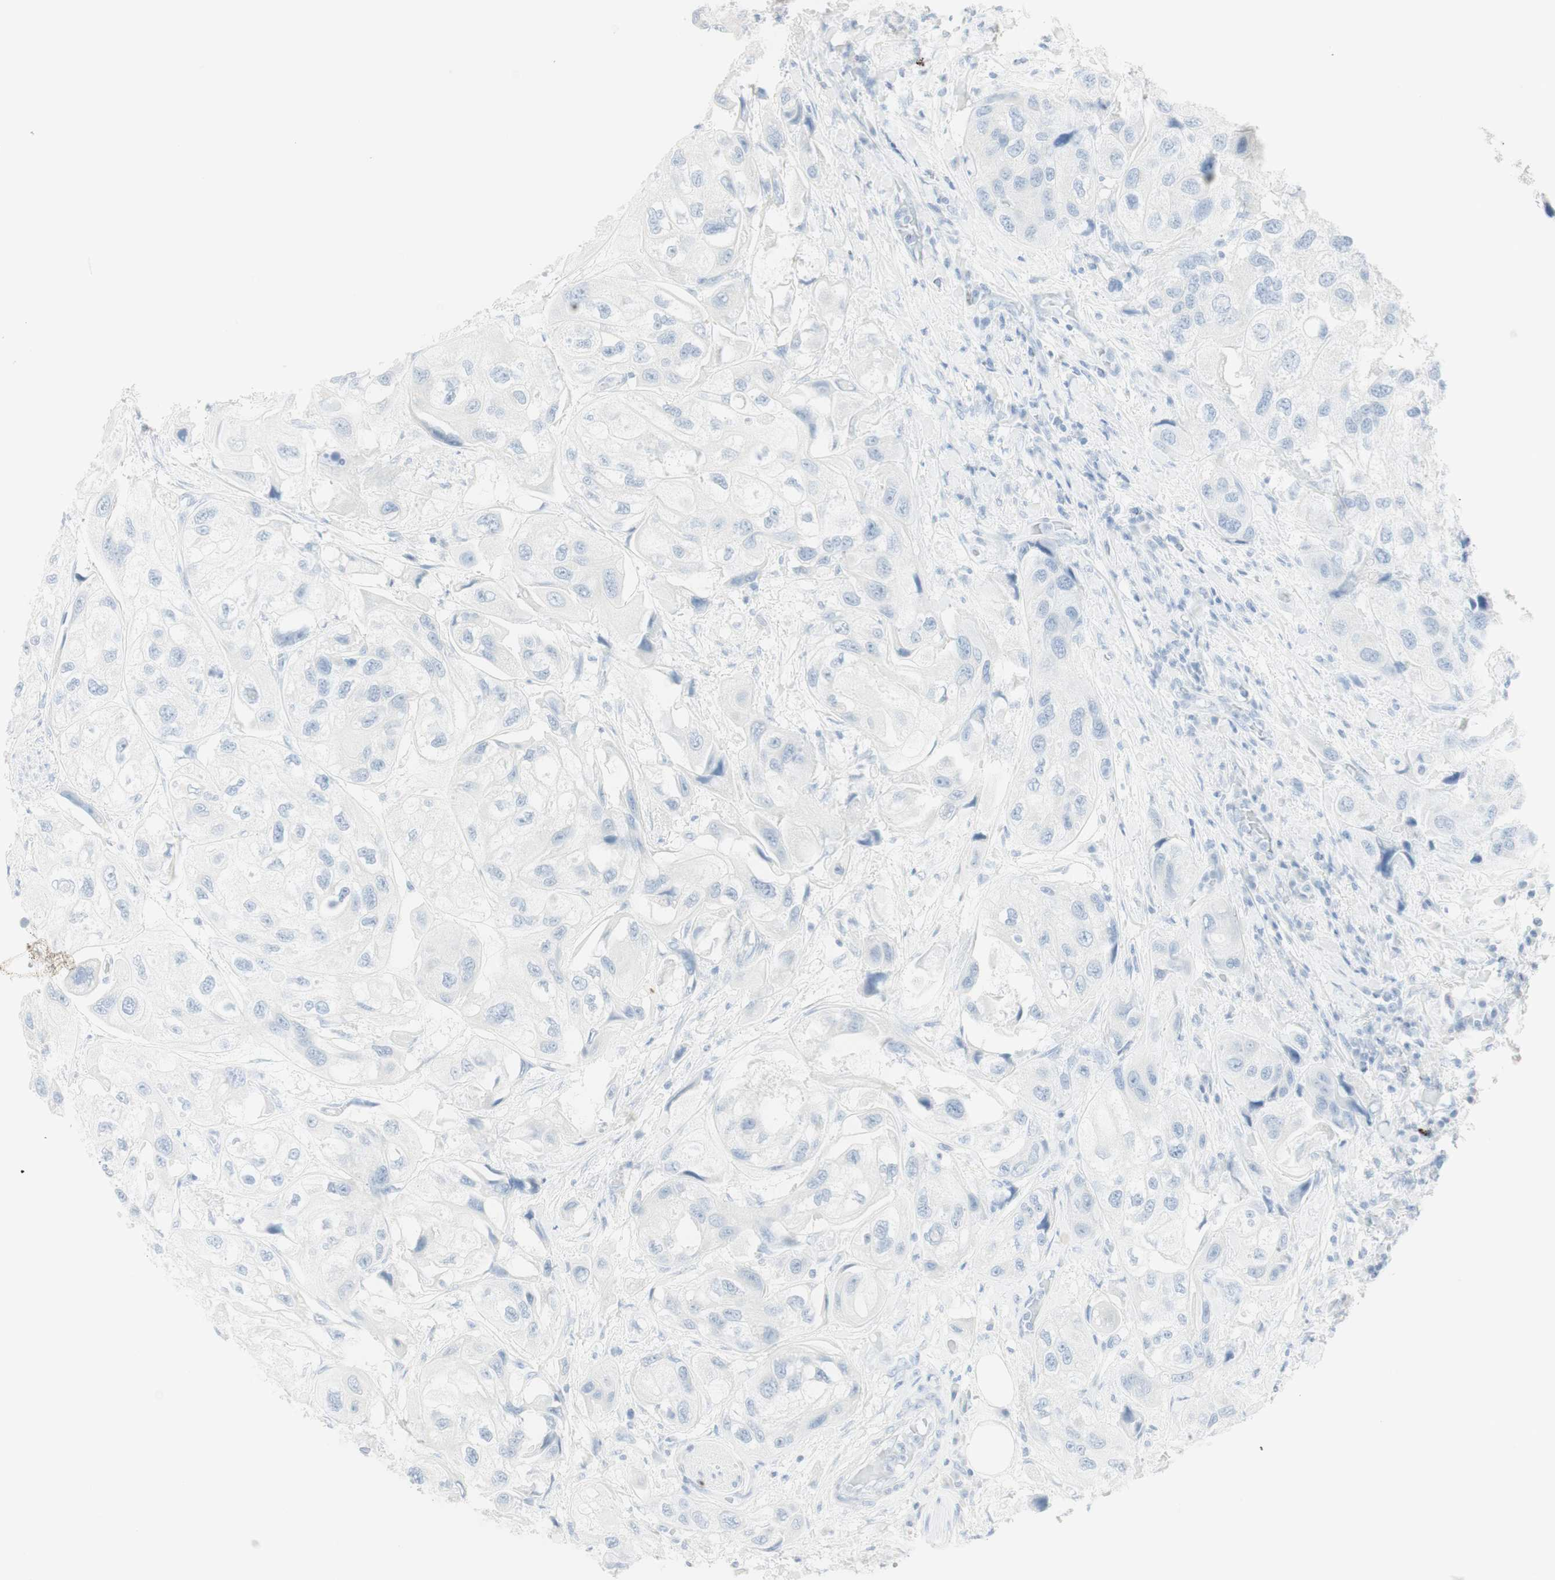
{"staining": {"intensity": "negative", "quantity": "none", "location": "none"}, "tissue": "urothelial cancer", "cell_type": "Tumor cells", "image_type": "cancer", "snomed": [{"axis": "morphology", "description": "Urothelial carcinoma, High grade"}, {"axis": "topography", "description": "Urinary bladder"}], "caption": "High power microscopy image of an IHC micrograph of urothelial cancer, revealing no significant staining in tumor cells.", "gene": "NAPSA", "patient": {"sex": "female", "age": 64}}